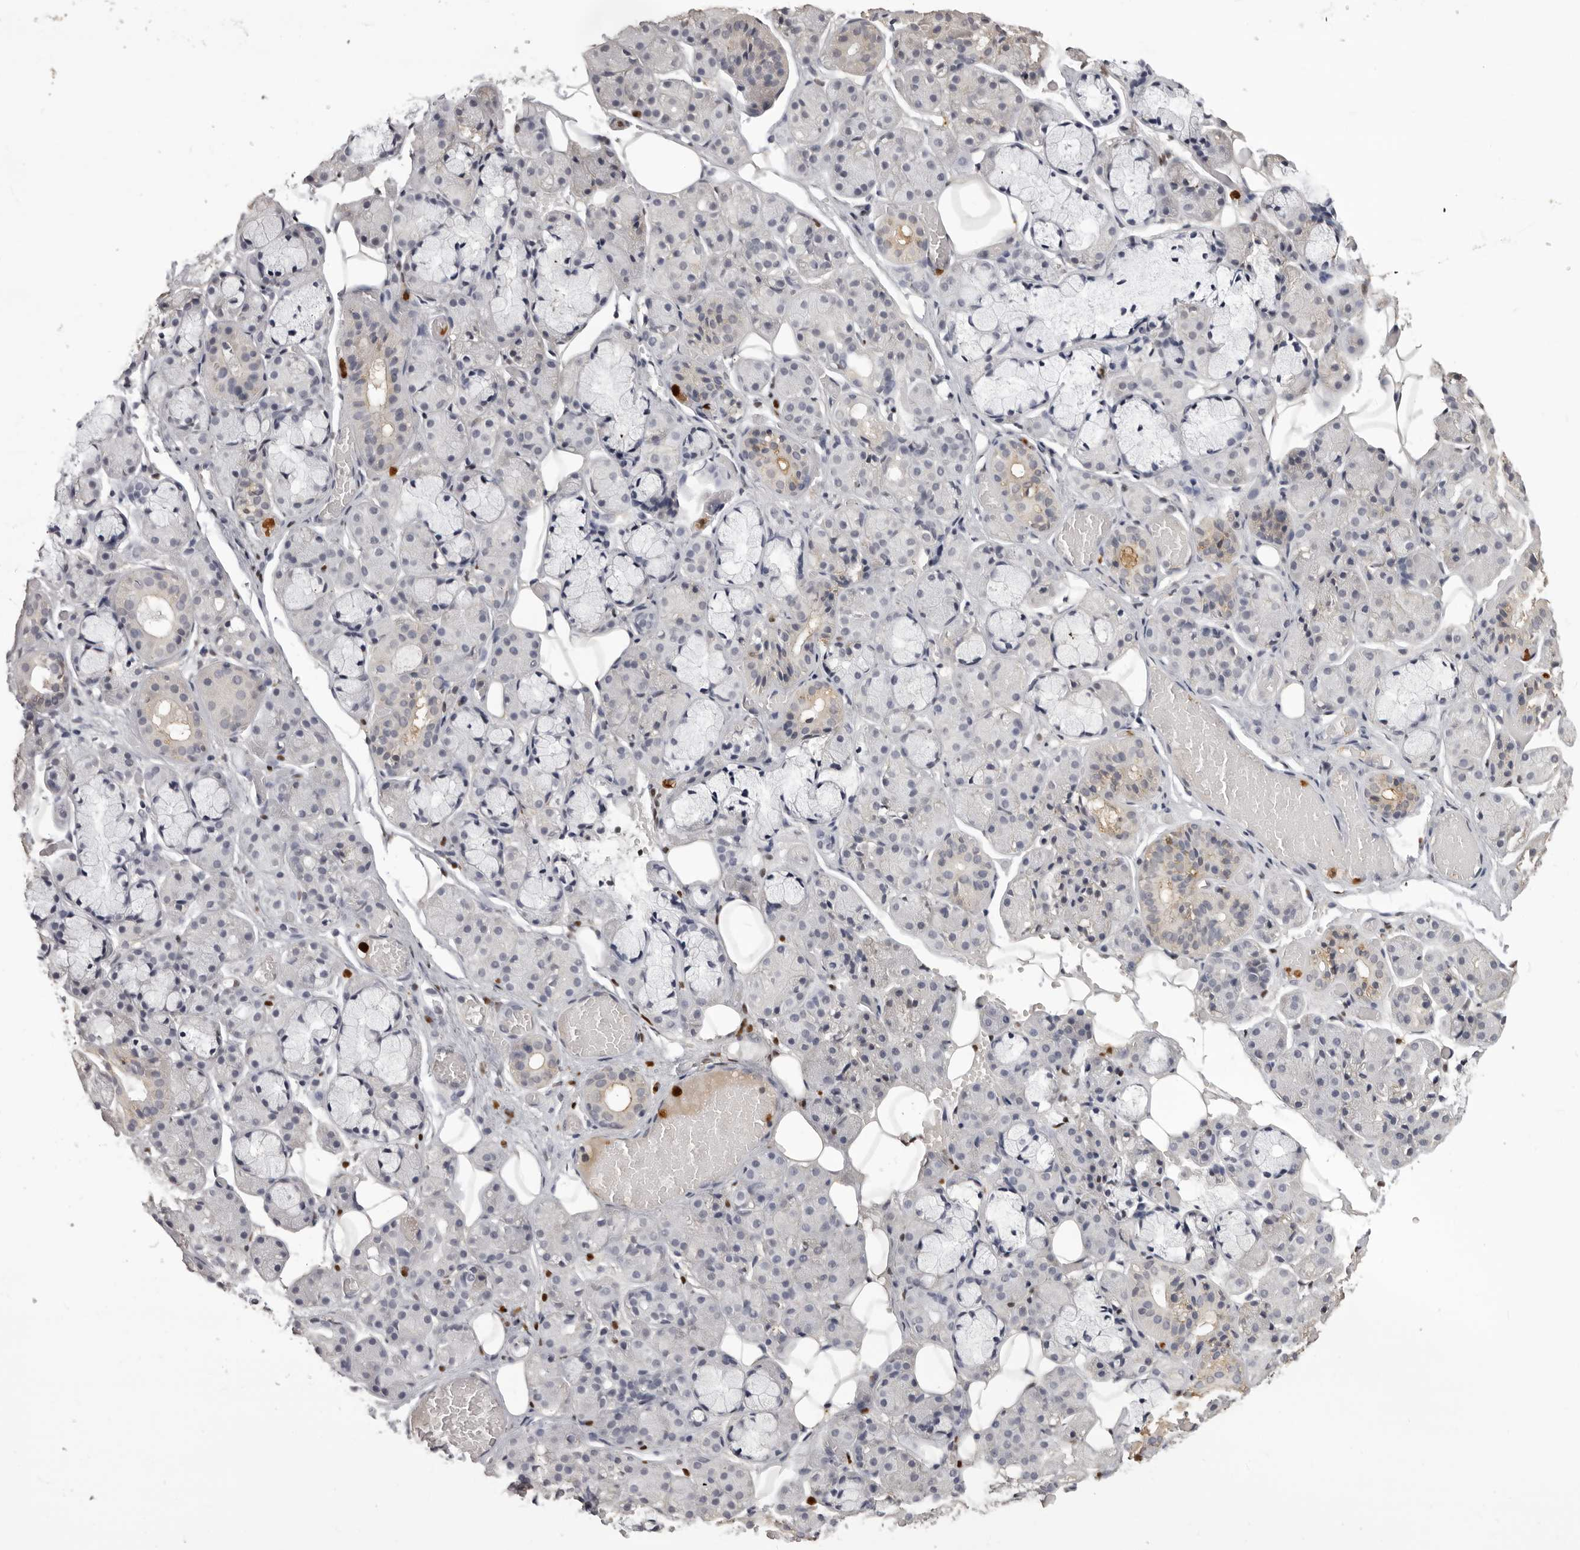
{"staining": {"intensity": "negative", "quantity": "none", "location": "none"}, "tissue": "salivary gland", "cell_type": "Glandular cells", "image_type": "normal", "snomed": [{"axis": "morphology", "description": "Normal tissue, NOS"}, {"axis": "topography", "description": "Salivary gland"}], "caption": "High power microscopy histopathology image of an immunohistochemistry image of benign salivary gland, revealing no significant staining in glandular cells.", "gene": "IL31", "patient": {"sex": "male", "age": 63}}